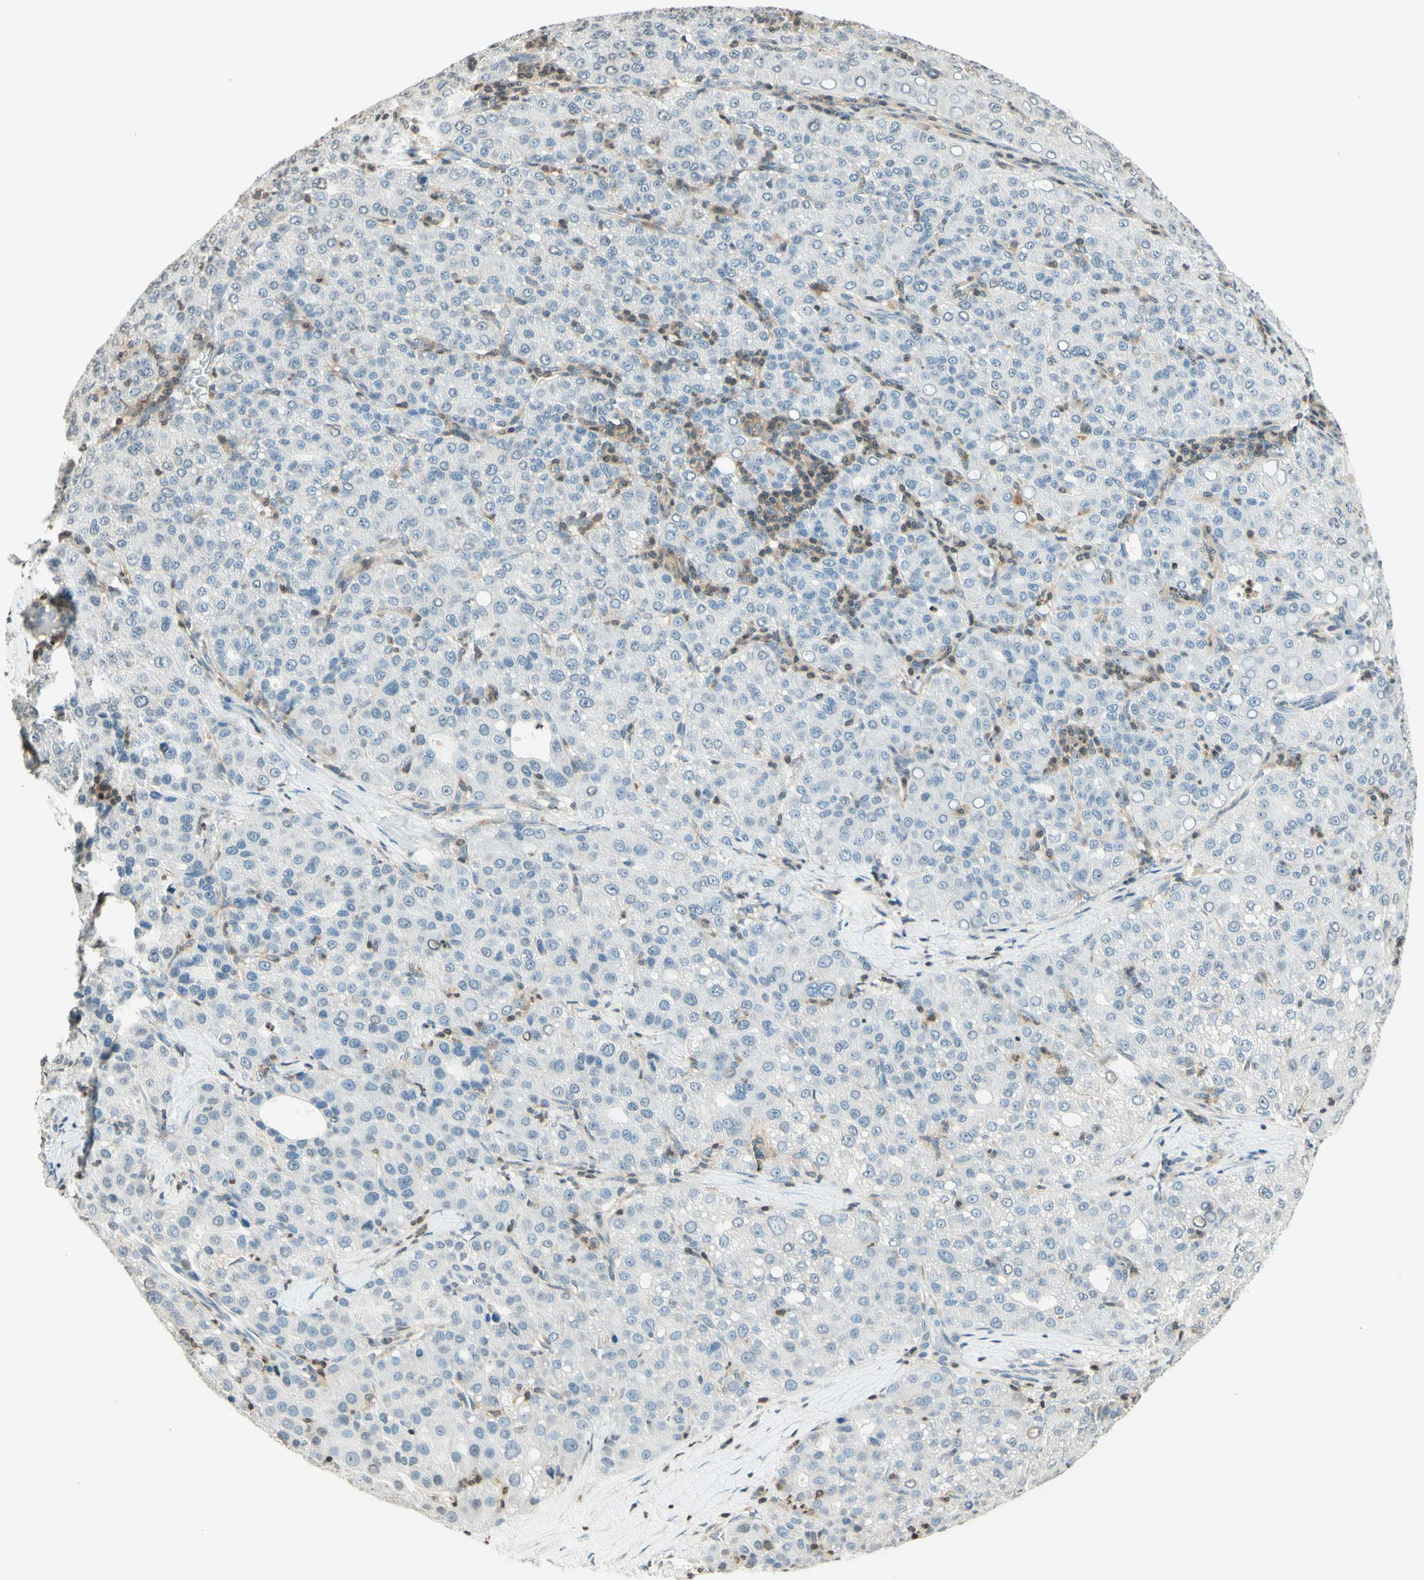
{"staining": {"intensity": "negative", "quantity": "none", "location": "none"}, "tissue": "liver cancer", "cell_type": "Tumor cells", "image_type": "cancer", "snomed": [{"axis": "morphology", "description": "Carcinoma, Hepatocellular, NOS"}, {"axis": "topography", "description": "Liver"}], "caption": "A histopathology image of liver cancer (hepatocellular carcinoma) stained for a protein exhibits no brown staining in tumor cells.", "gene": "WIPF1", "patient": {"sex": "male", "age": 65}}